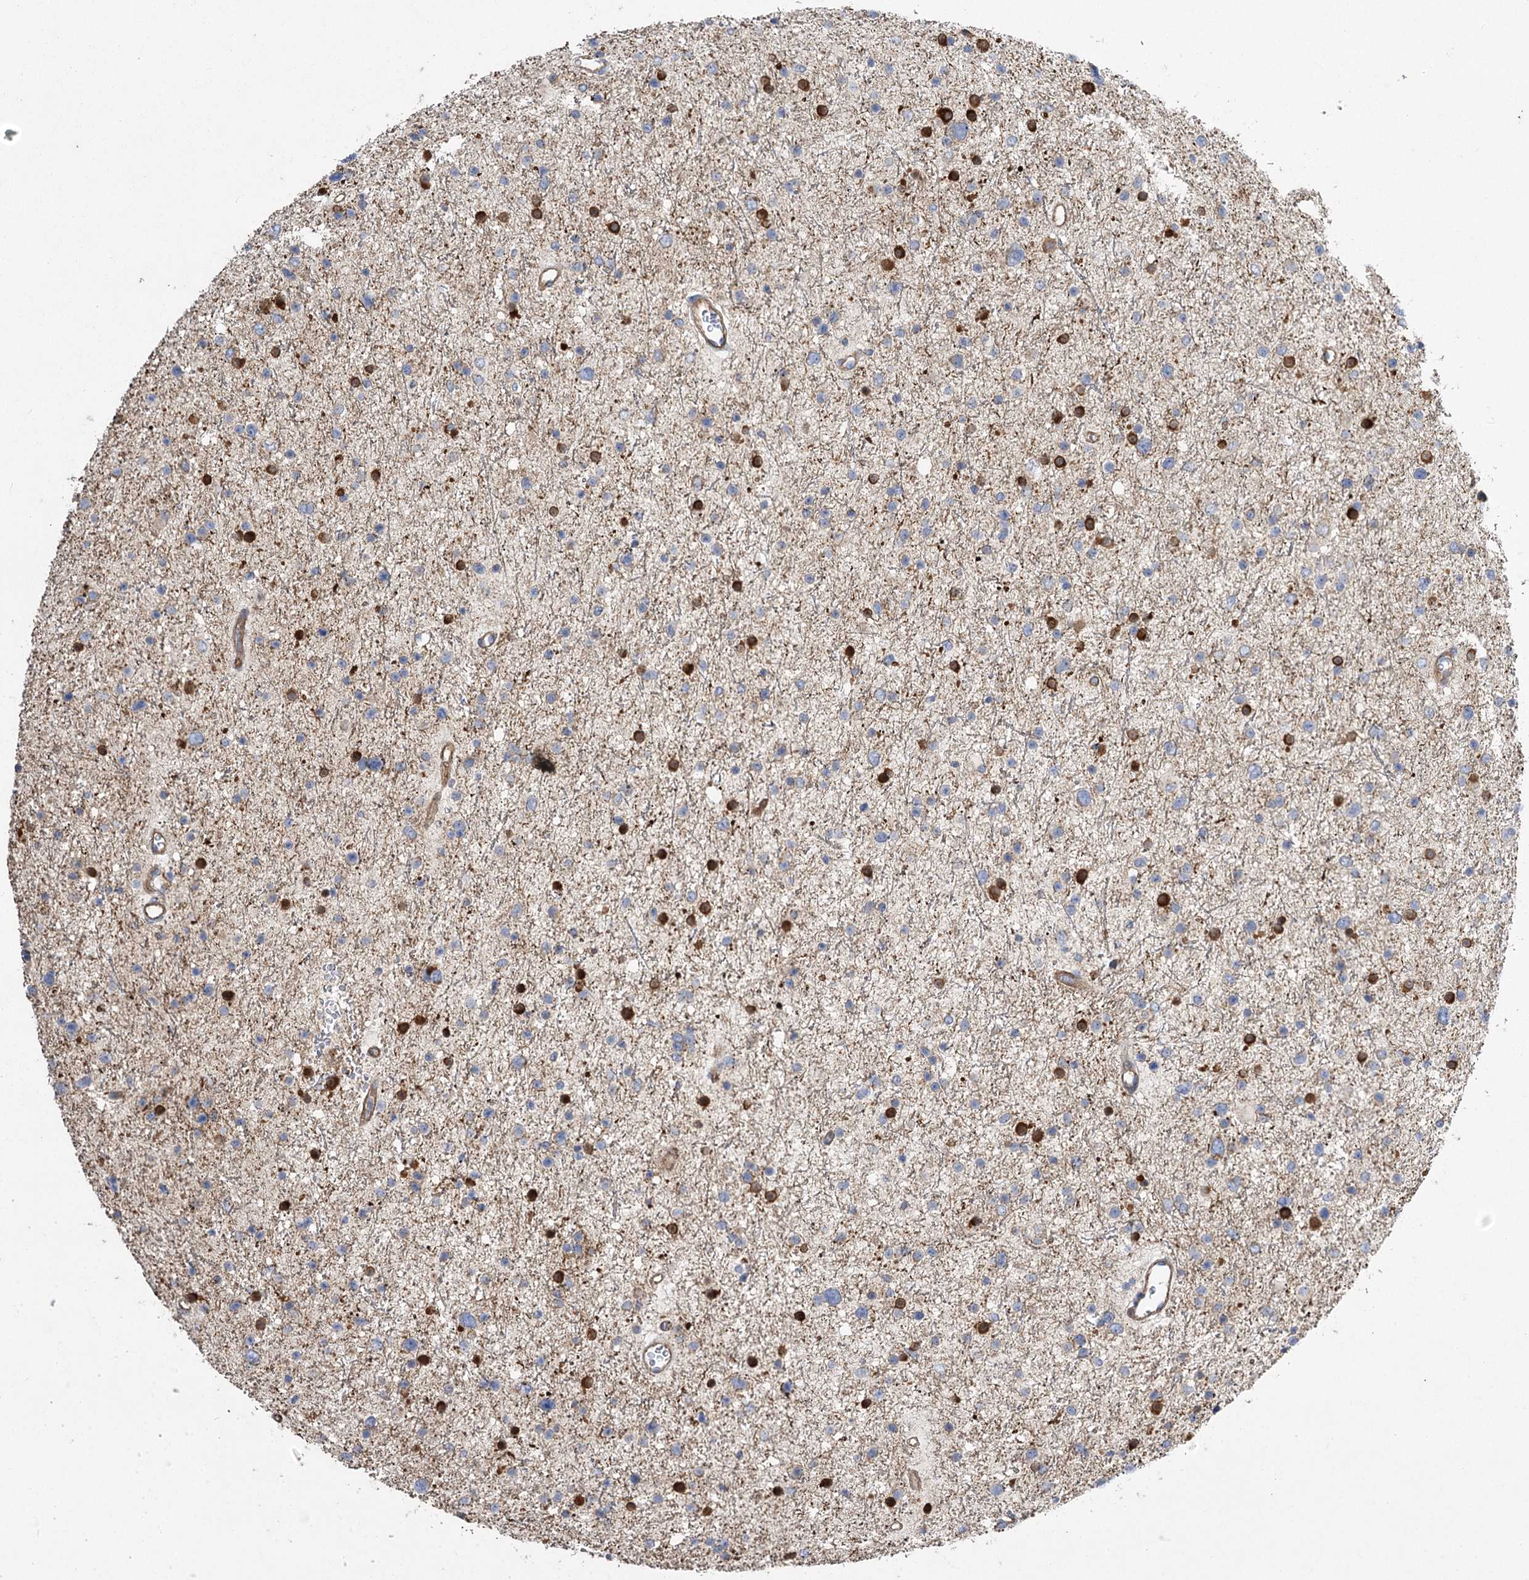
{"staining": {"intensity": "weak", "quantity": "<25%", "location": "cytoplasmic/membranous"}, "tissue": "glioma", "cell_type": "Tumor cells", "image_type": "cancer", "snomed": [{"axis": "morphology", "description": "Glioma, malignant, Low grade"}, {"axis": "topography", "description": "Brain"}], "caption": "A photomicrograph of human glioma is negative for staining in tumor cells.", "gene": "RMDN2", "patient": {"sex": "female", "age": 37}}